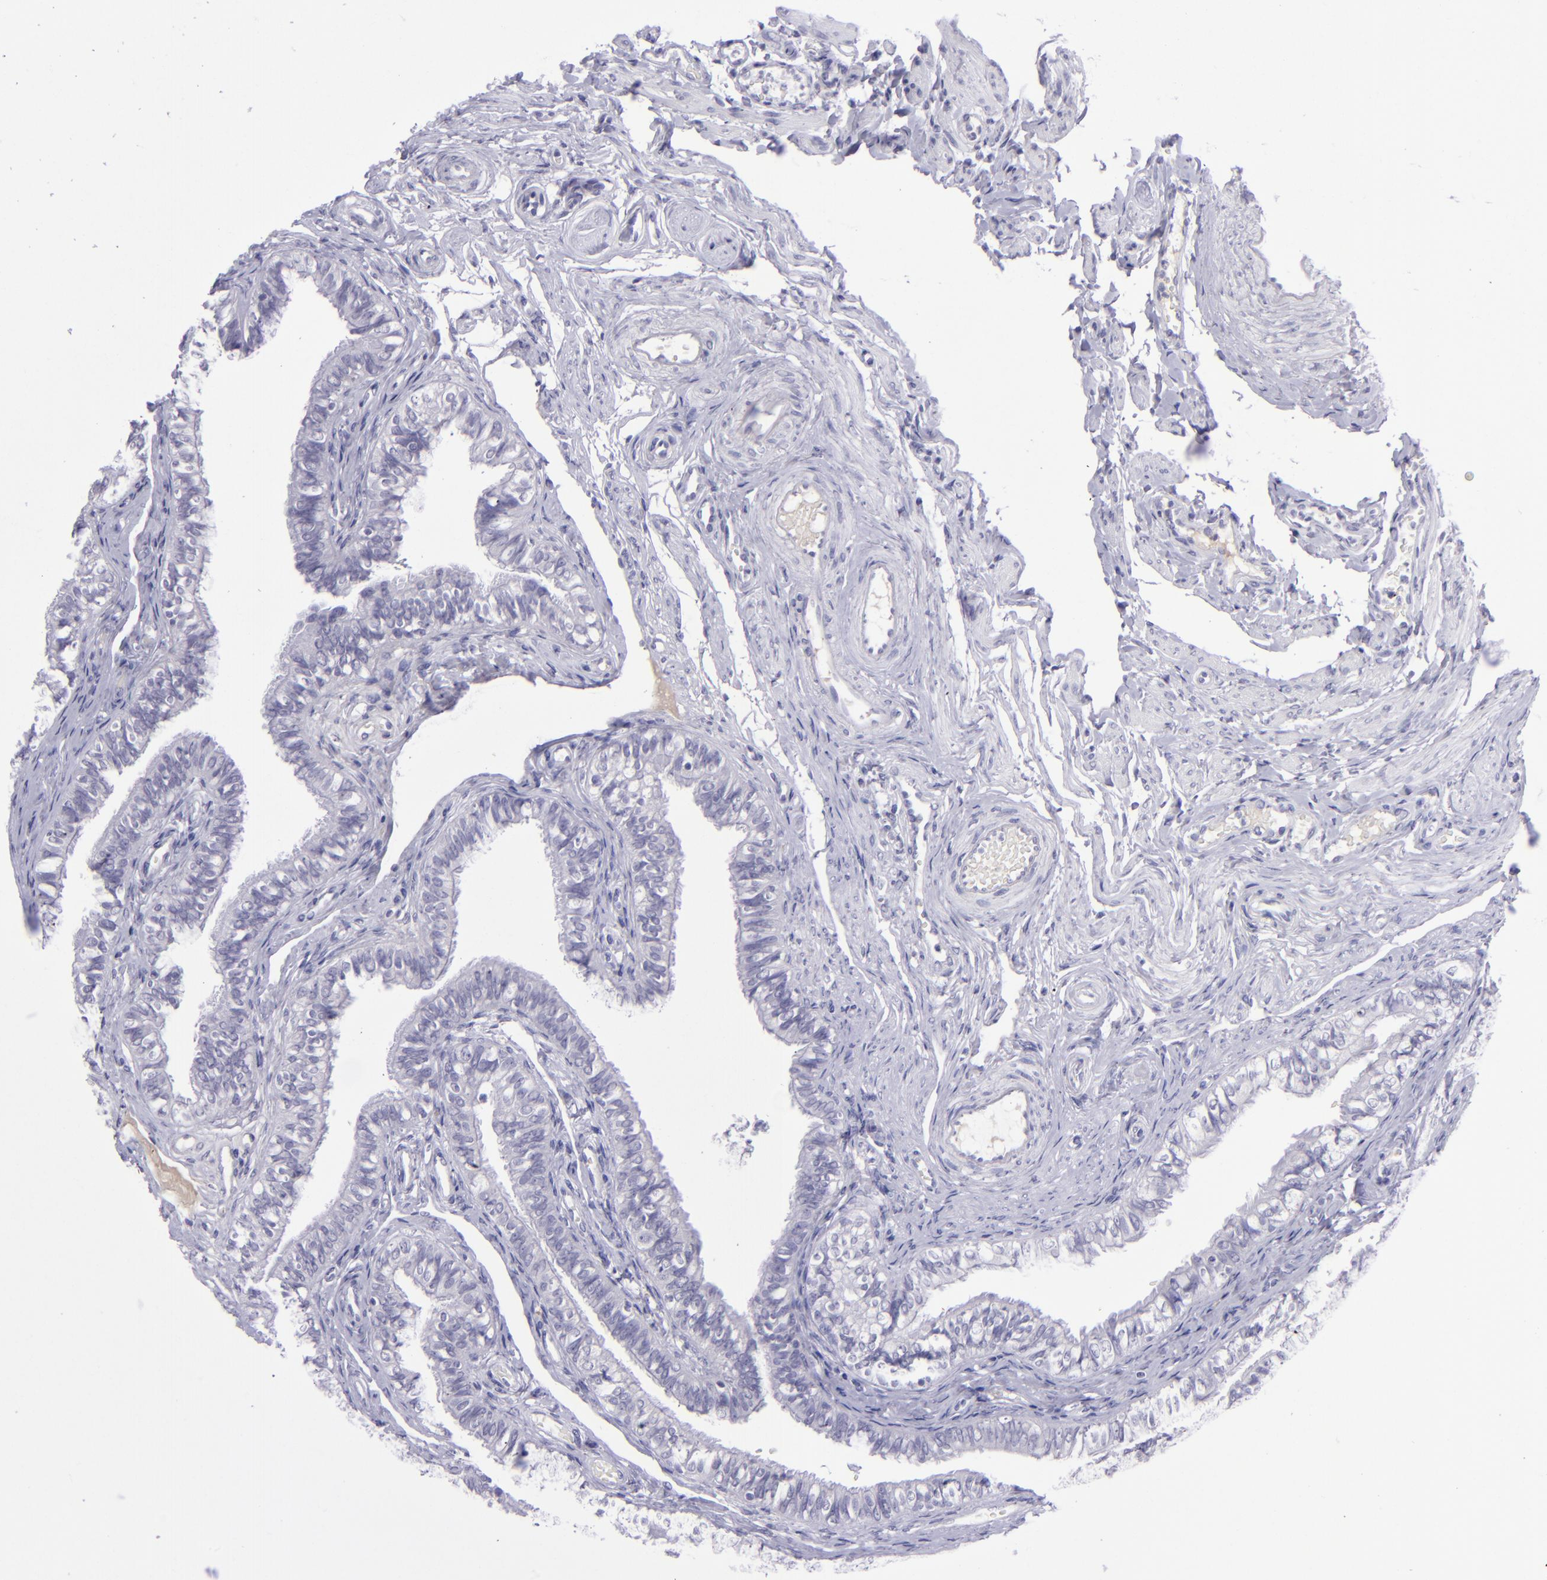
{"staining": {"intensity": "negative", "quantity": "none", "location": "none"}, "tissue": "fallopian tube", "cell_type": "Glandular cells", "image_type": "normal", "snomed": [{"axis": "morphology", "description": "Normal tissue, NOS"}, {"axis": "morphology", "description": "Dermoid, NOS"}, {"axis": "topography", "description": "Fallopian tube"}], "caption": "A high-resolution image shows immunohistochemistry staining of unremarkable fallopian tube, which shows no significant staining in glandular cells.", "gene": "POU2F2", "patient": {"sex": "female", "age": 33}}